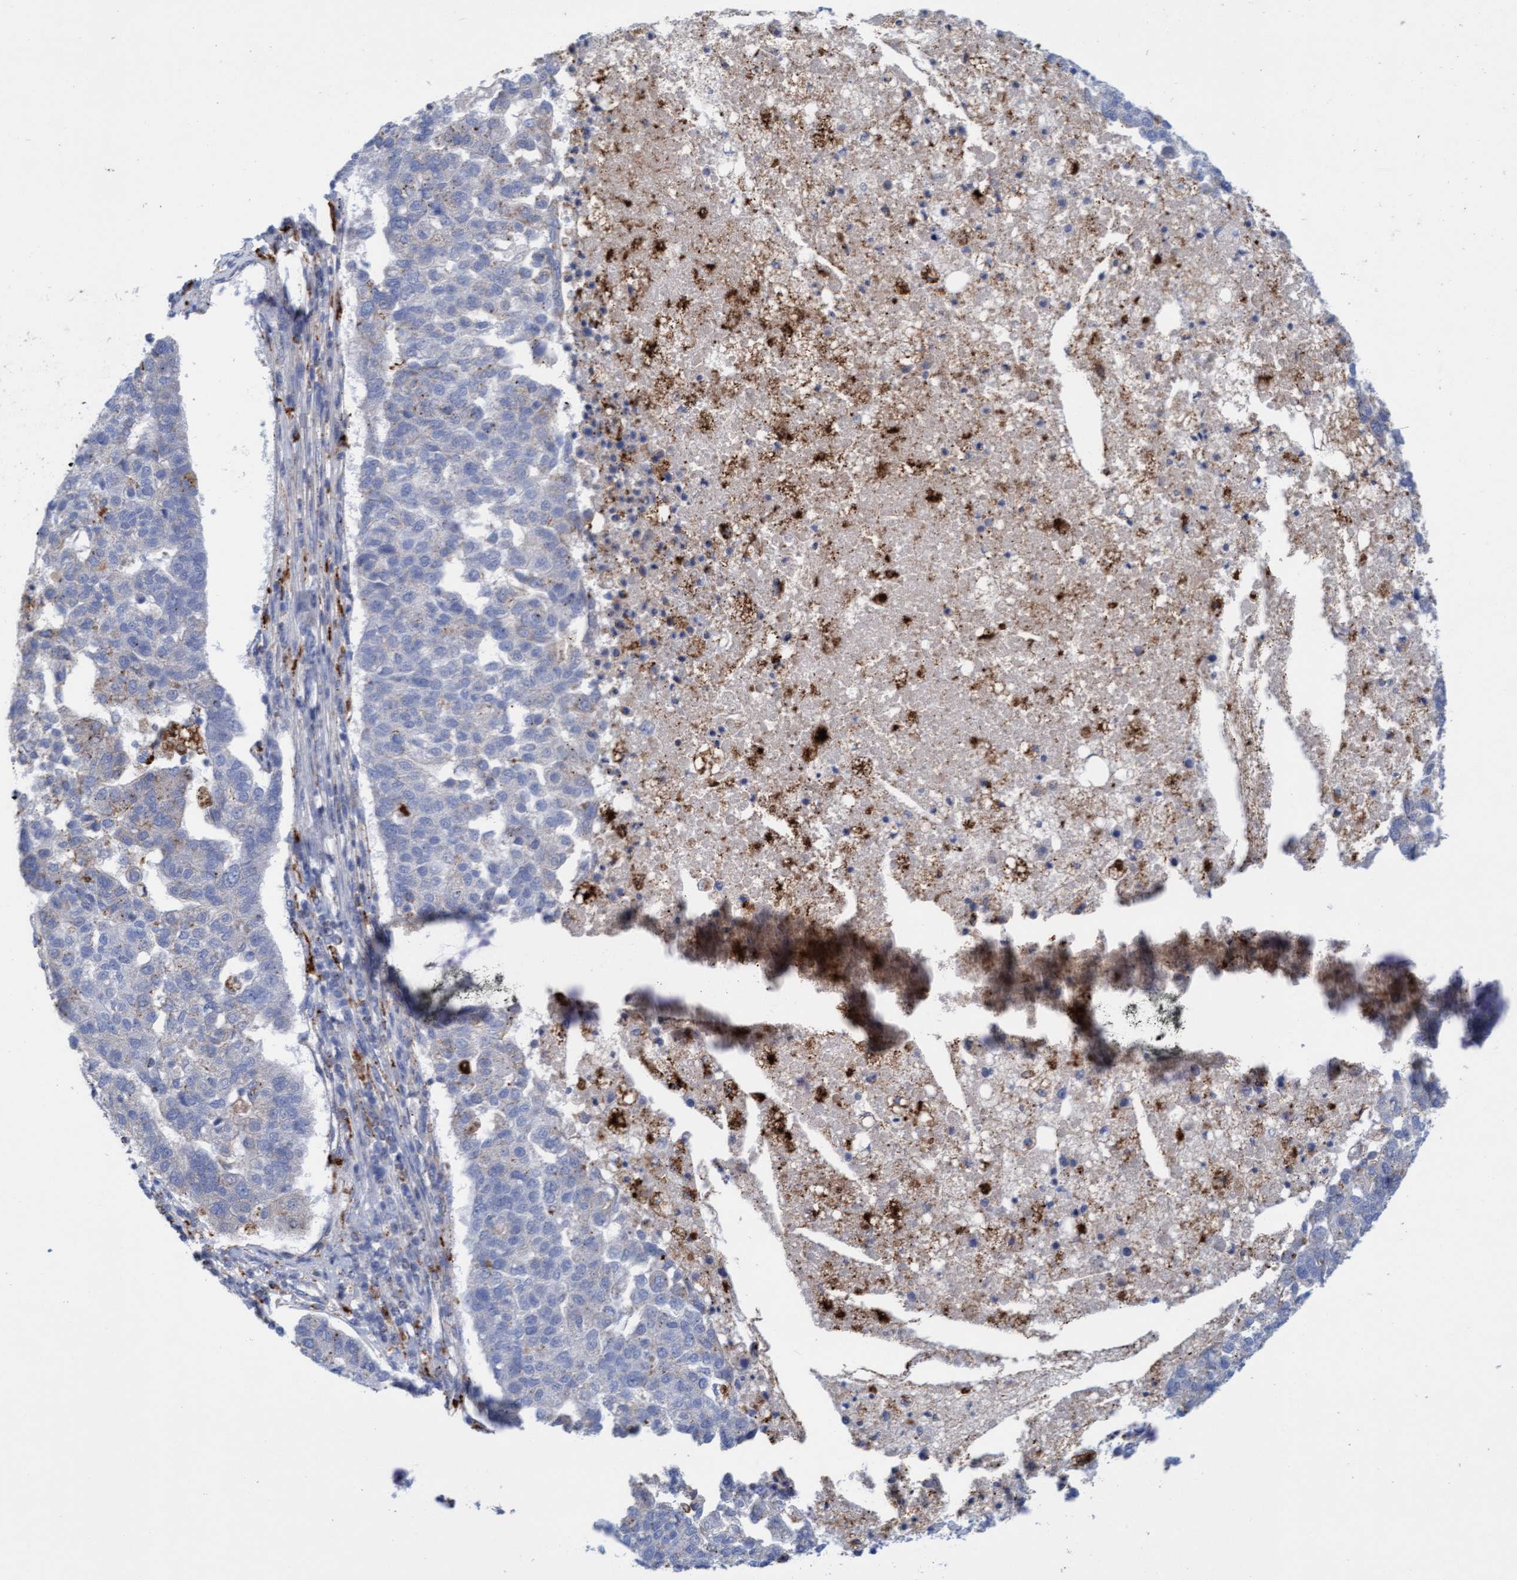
{"staining": {"intensity": "negative", "quantity": "none", "location": "none"}, "tissue": "pancreatic cancer", "cell_type": "Tumor cells", "image_type": "cancer", "snomed": [{"axis": "morphology", "description": "Adenocarcinoma, NOS"}, {"axis": "topography", "description": "Pancreas"}], "caption": "Pancreatic adenocarcinoma was stained to show a protein in brown. There is no significant staining in tumor cells.", "gene": "SGSH", "patient": {"sex": "female", "age": 61}}